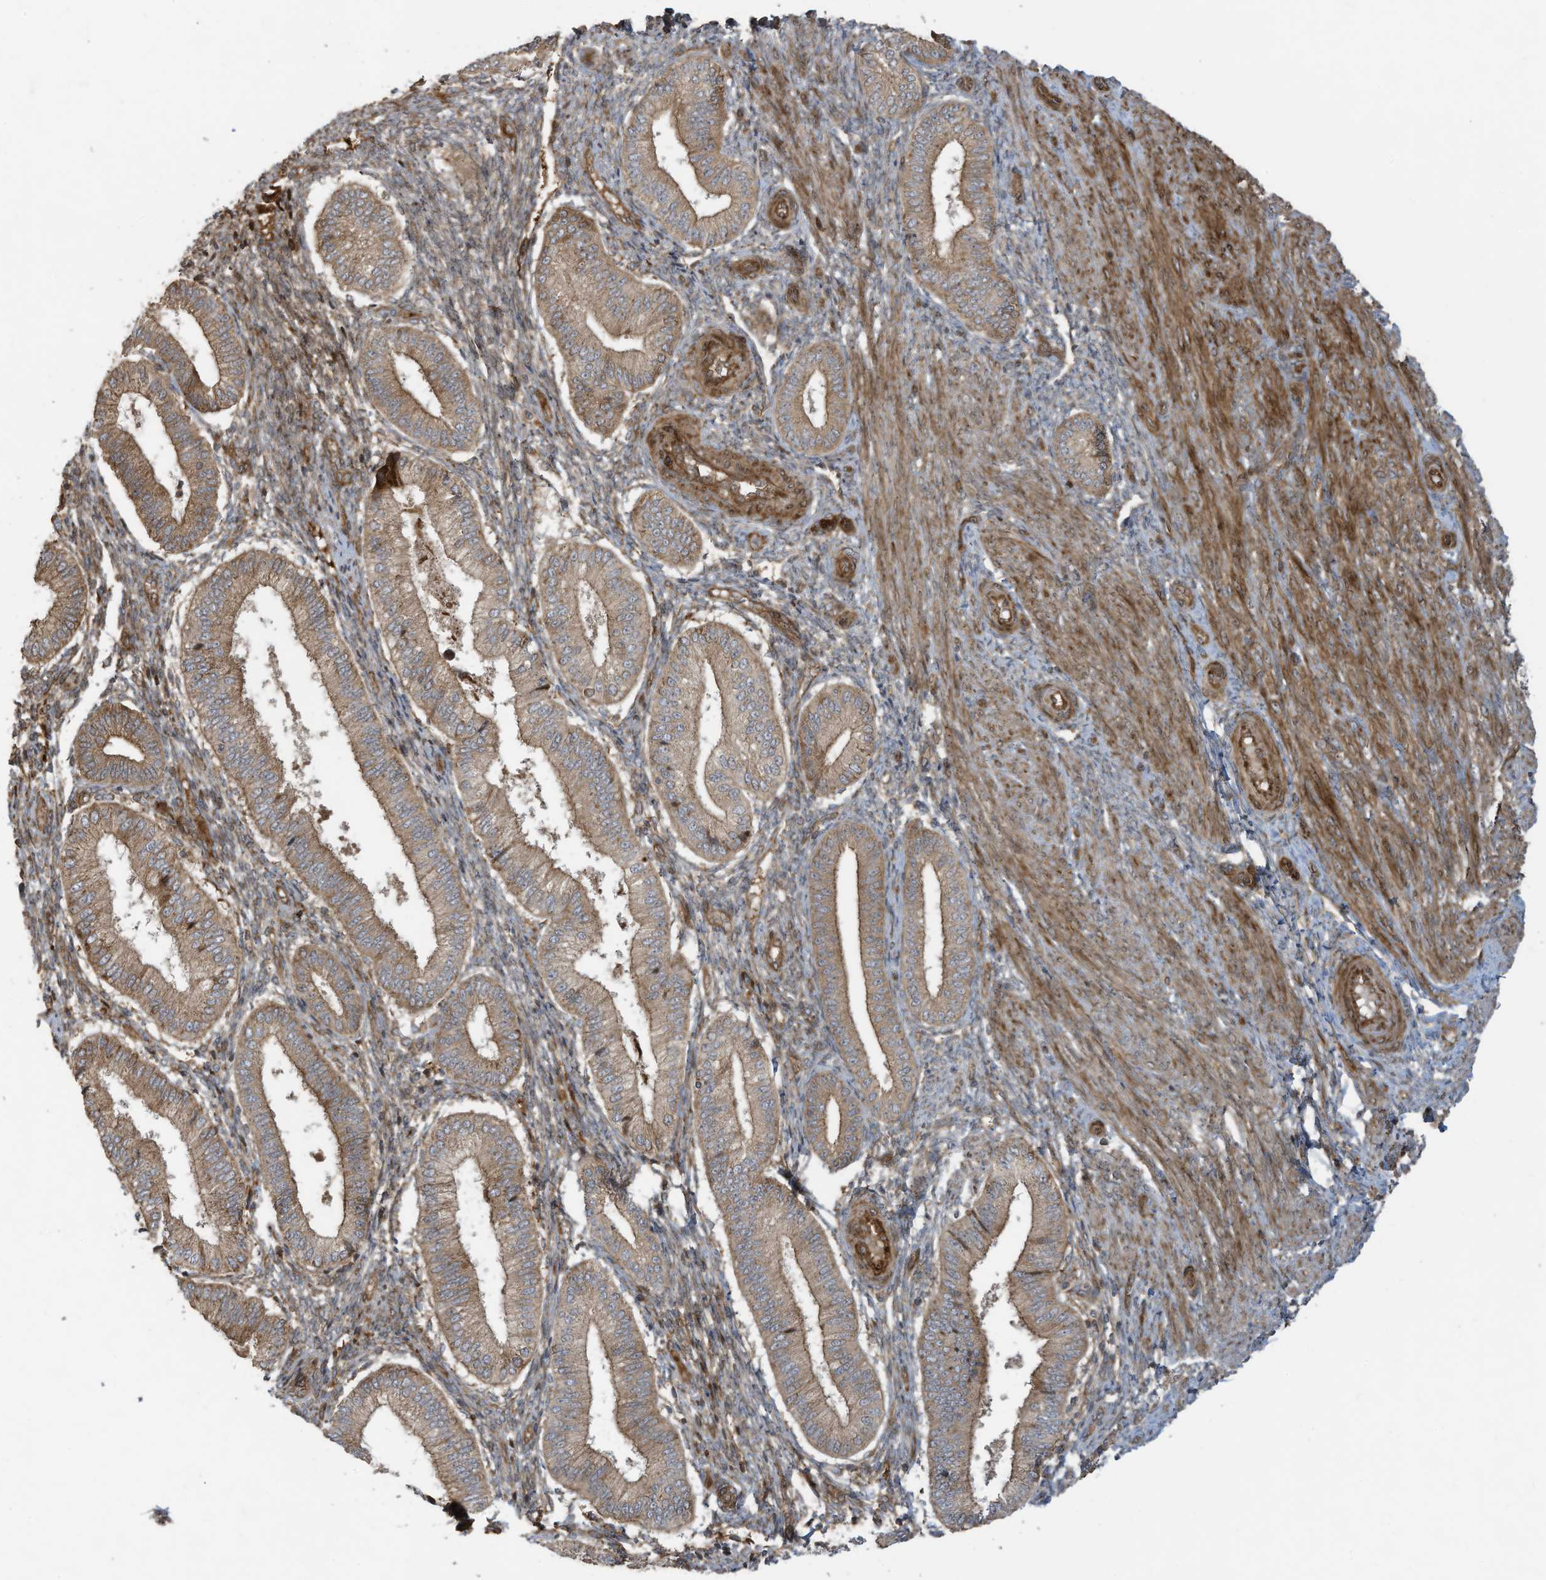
{"staining": {"intensity": "moderate", "quantity": ">75%", "location": "cytoplasmic/membranous"}, "tissue": "endometrium", "cell_type": "Cells in endometrial stroma", "image_type": "normal", "snomed": [{"axis": "morphology", "description": "Normal tissue, NOS"}, {"axis": "topography", "description": "Endometrium"}], "caption": "Brown immunohistochemical staining in normal human endometrium shows moderate cytoplasmic/membranous staining in about >75% of cells in endometrial stroma. (DAB = brown stain, brightfield microscopy at high magnification).", "gene": "DDIT4", "patient": {"sex": "female", "age": 39}}